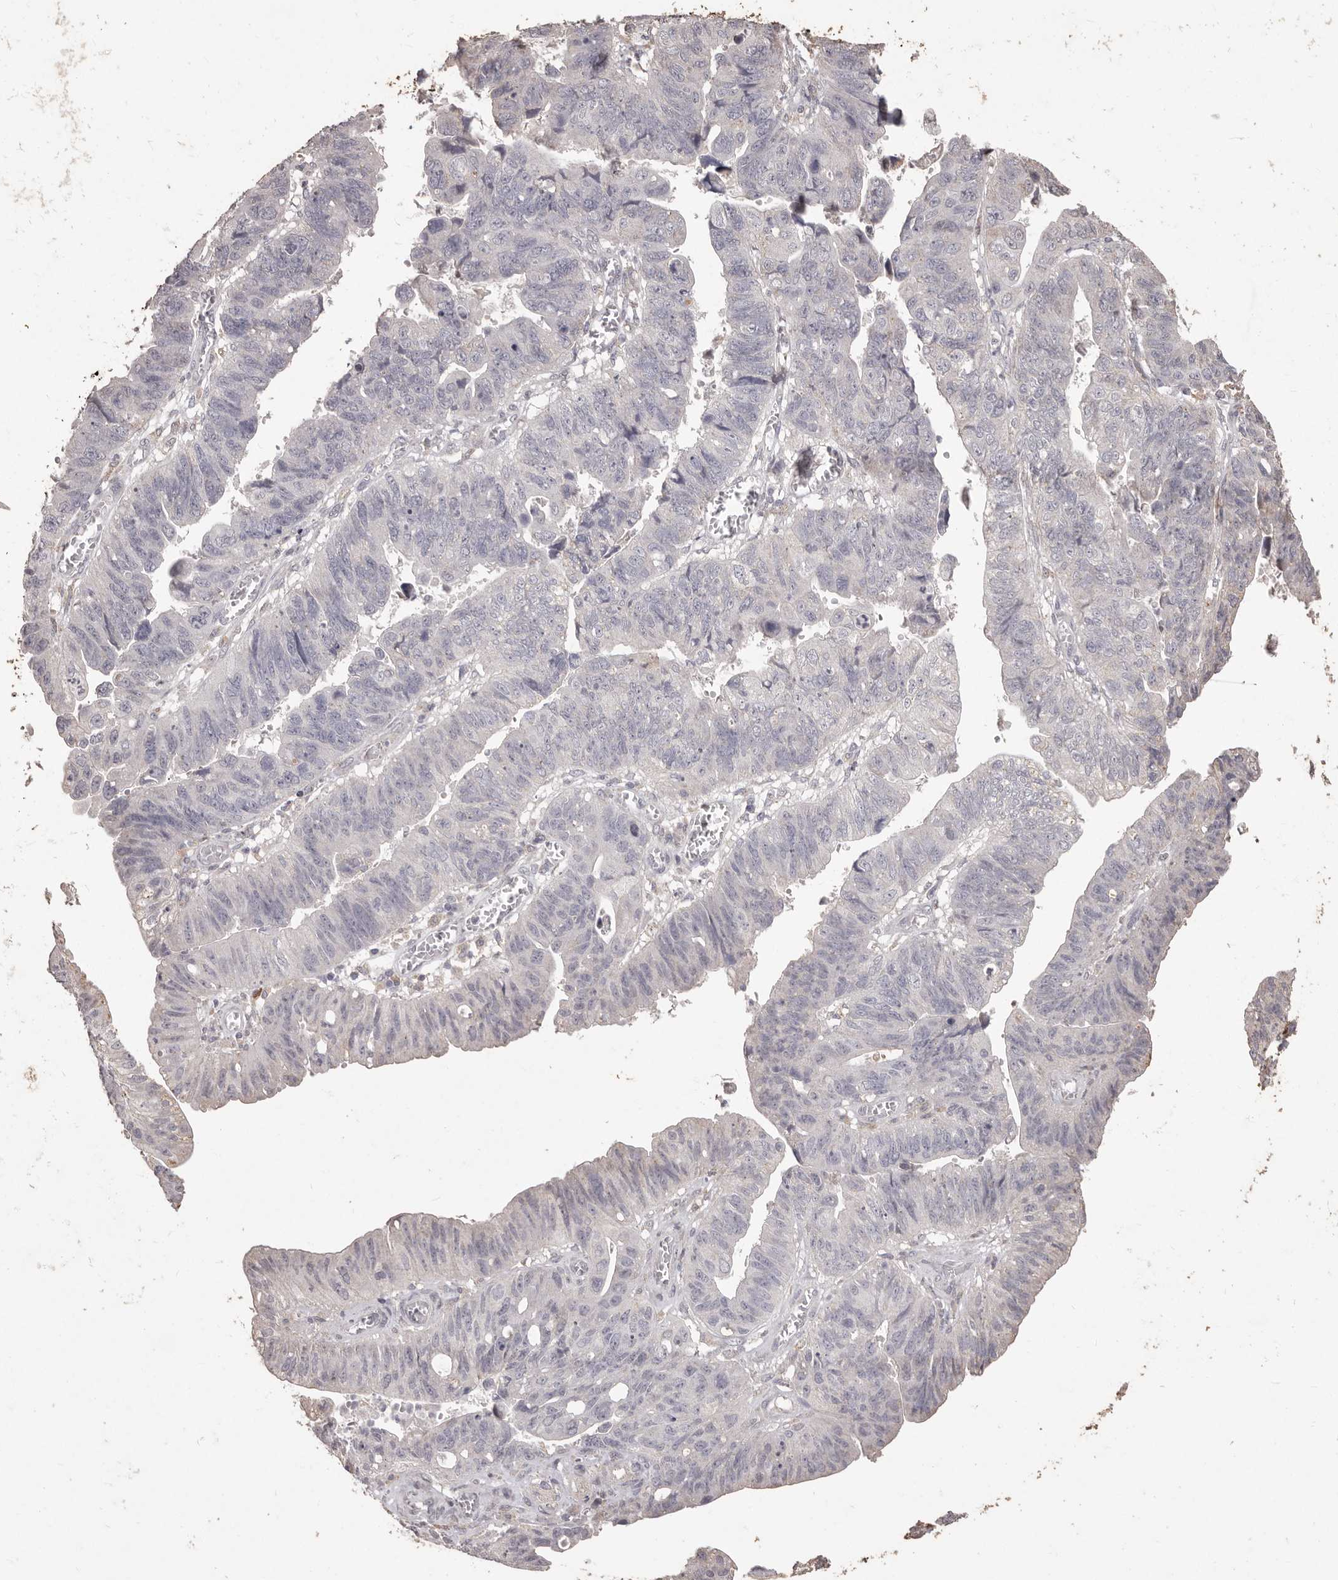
{"staining": {"intensity": "negative", "quantity": "none", "location": "none"}, "tissue": "stomach cancer", "cell_type": "Tumor cells", "image_type": "cancer", "snomed": [{"axis": "morphology", "description": "Adenocarcinoma, NOS"}, {"axis": "topography", "description": "Stomach"}], "caption": "Tumor cells show no significant protein staining in stomach cancer.", "gene": "PRSS27", "patient": {"sex": "male", "age": 59}}